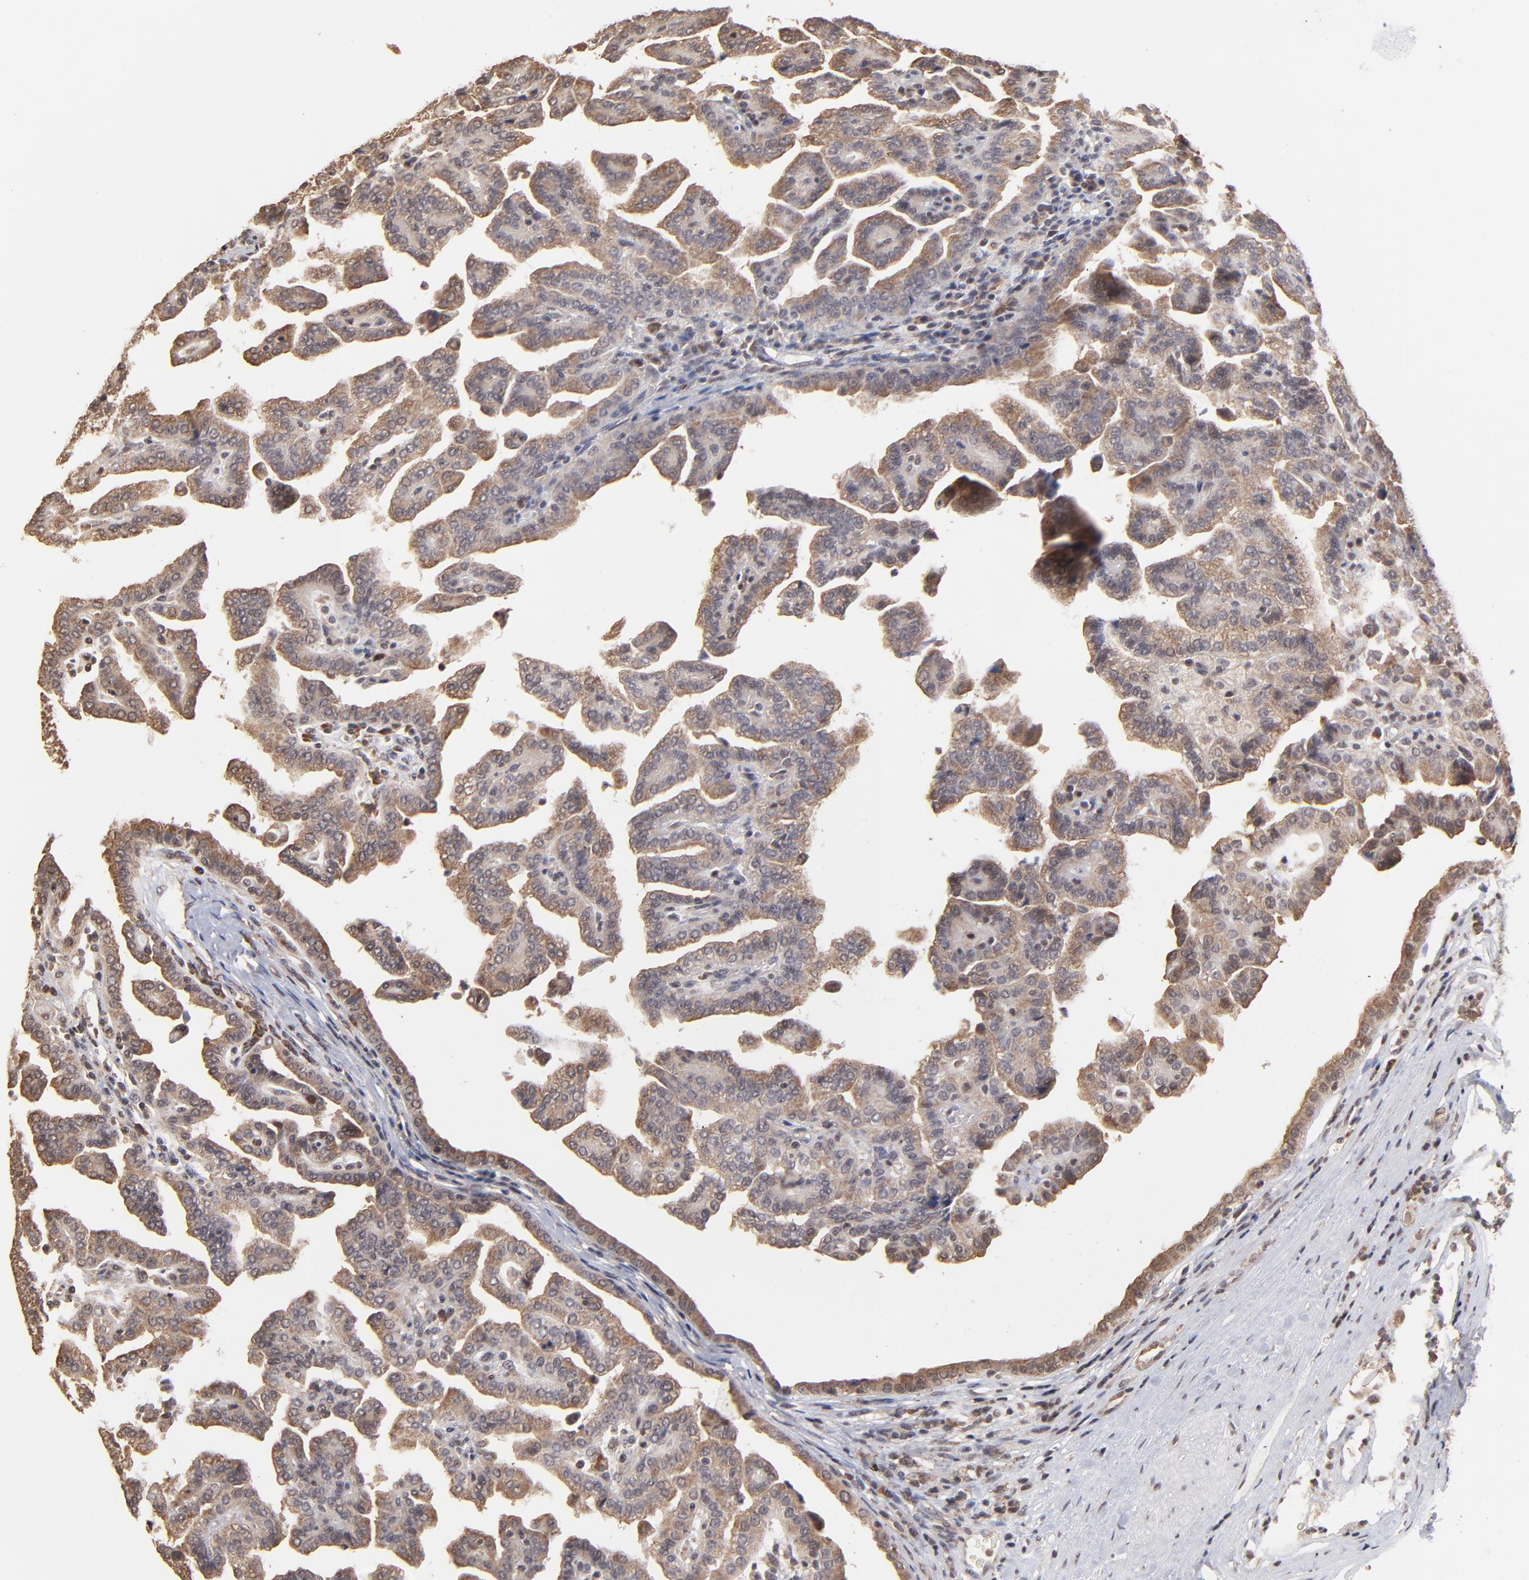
{"staining": {"intensity": "weak", "quantity": ">75%", "location": "cytoplasmic/membranous"}, "tissue": "renal cancer", "cell_type": "Tumor cells", "image_type": "cancer", "snomed": [{"axis": "morphology", "description": "Adenocarcinoma, NOS"}, {"axis": "topography", "description": "Kidney"}], "caption": "Immunohistochemistry of human renal adenocarcinoma displays low levels of weak cytoplasmic/membranous positivity in approximately >75% of tumor cells.", "gene": "BRPF1", "patient": {"sex": "male", "age": 61}}